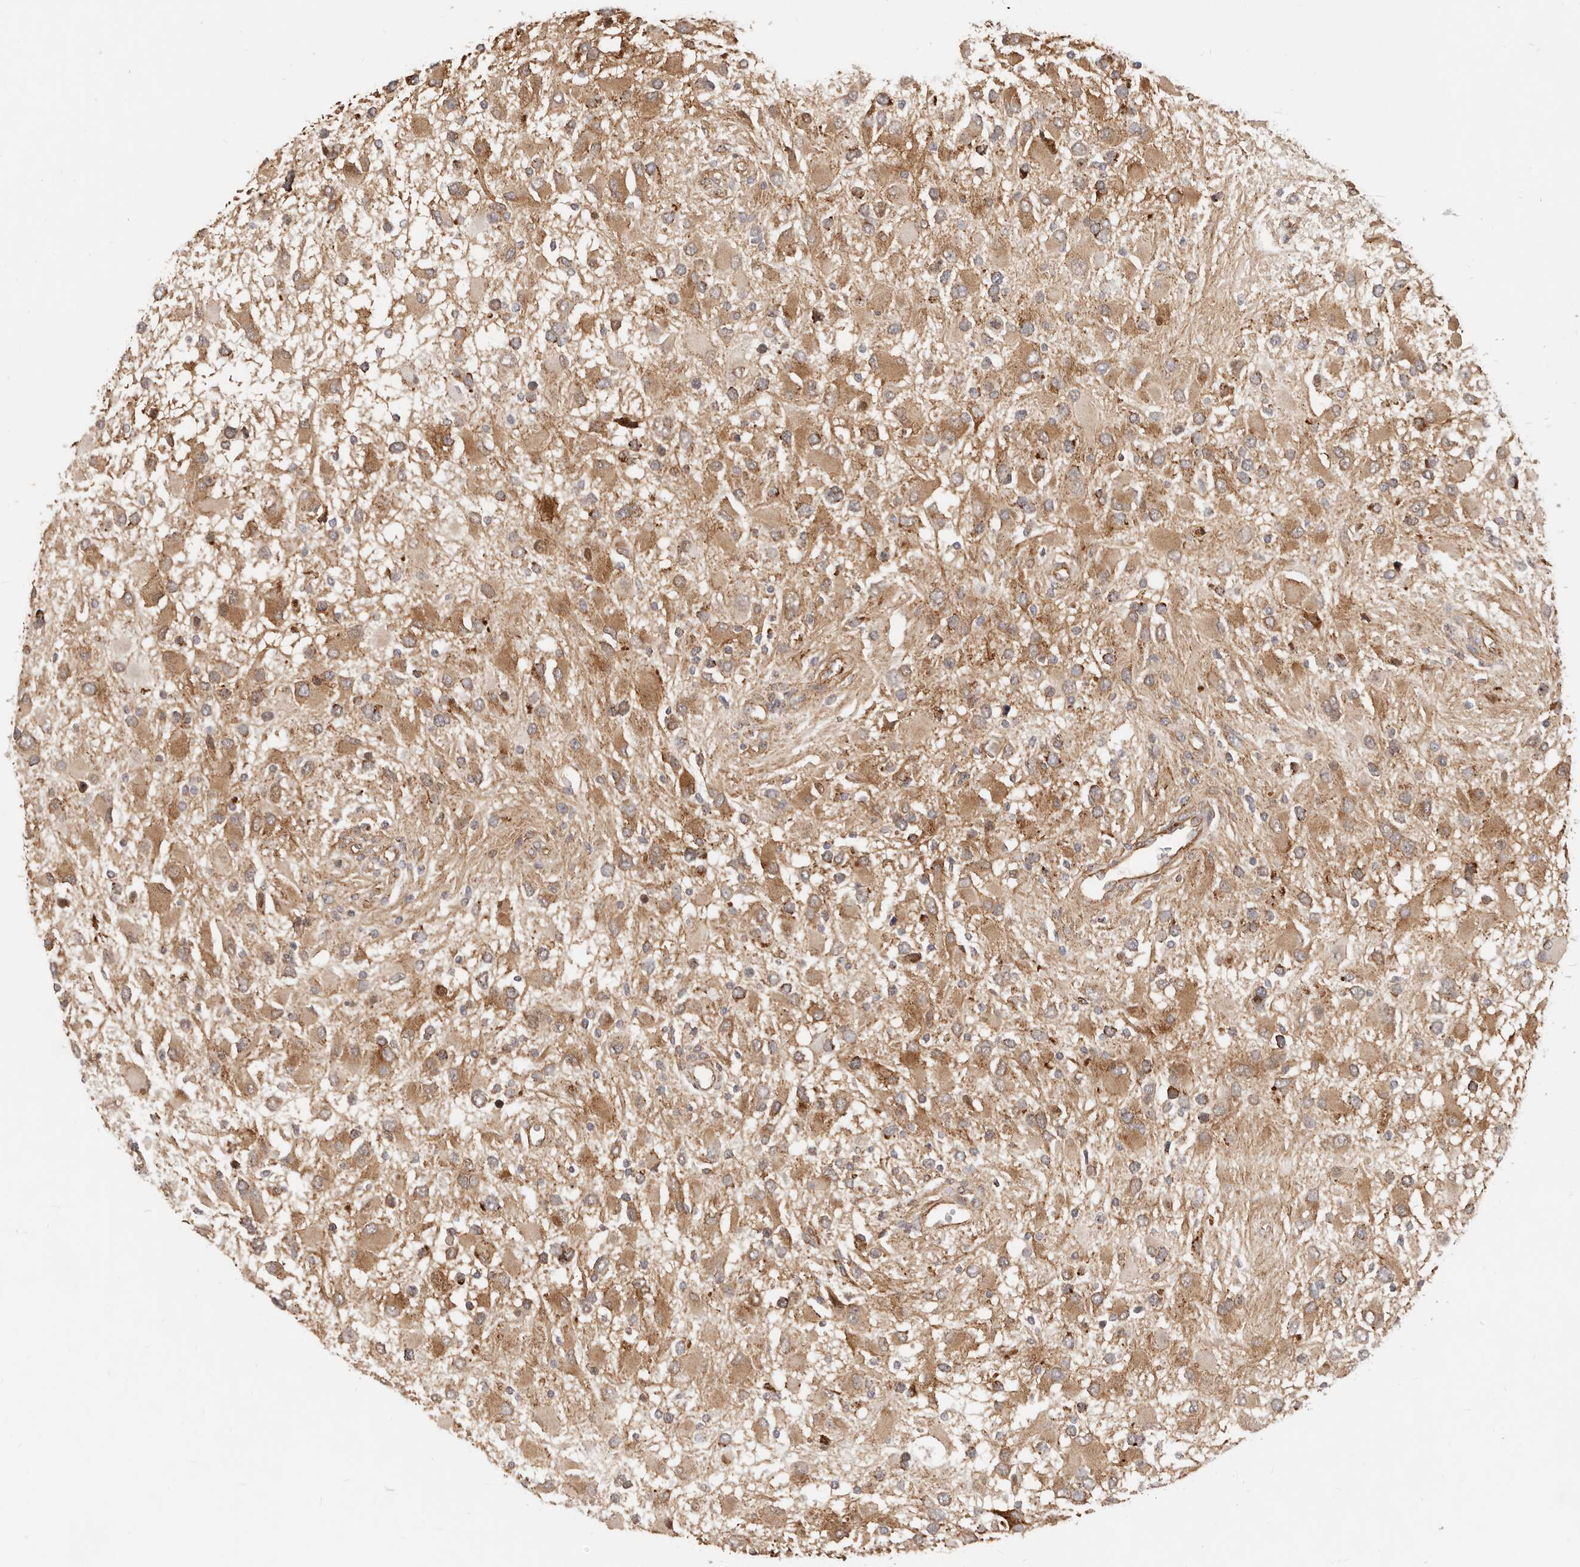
{"staining": {"intensity": "moderate", "quantity": ">75%", "location": "cytoplasmic/membranous"}, "tissue": "glioma", "cell_type": "Tumor cells", "image_type": "cancer", "snomed": [{"axis": "morphology", "description": "Glioma, malignant, High grade"}, {"axis": "topography", "description": "Brain"}], "caption": "A high-resolution image shows IHC staining of malignant glioma (high-grade), which reveals moderate cytoplasmic/membranous expression in about >75% of tumor cells. (Stains: DAB (3,3'-diaminobenzidine) in brown, nuclei in blue, Microscopy: brightfield microscopy at high magnification).", "gene": "USP49", "patient": {"sex": "male", "age": 53}}